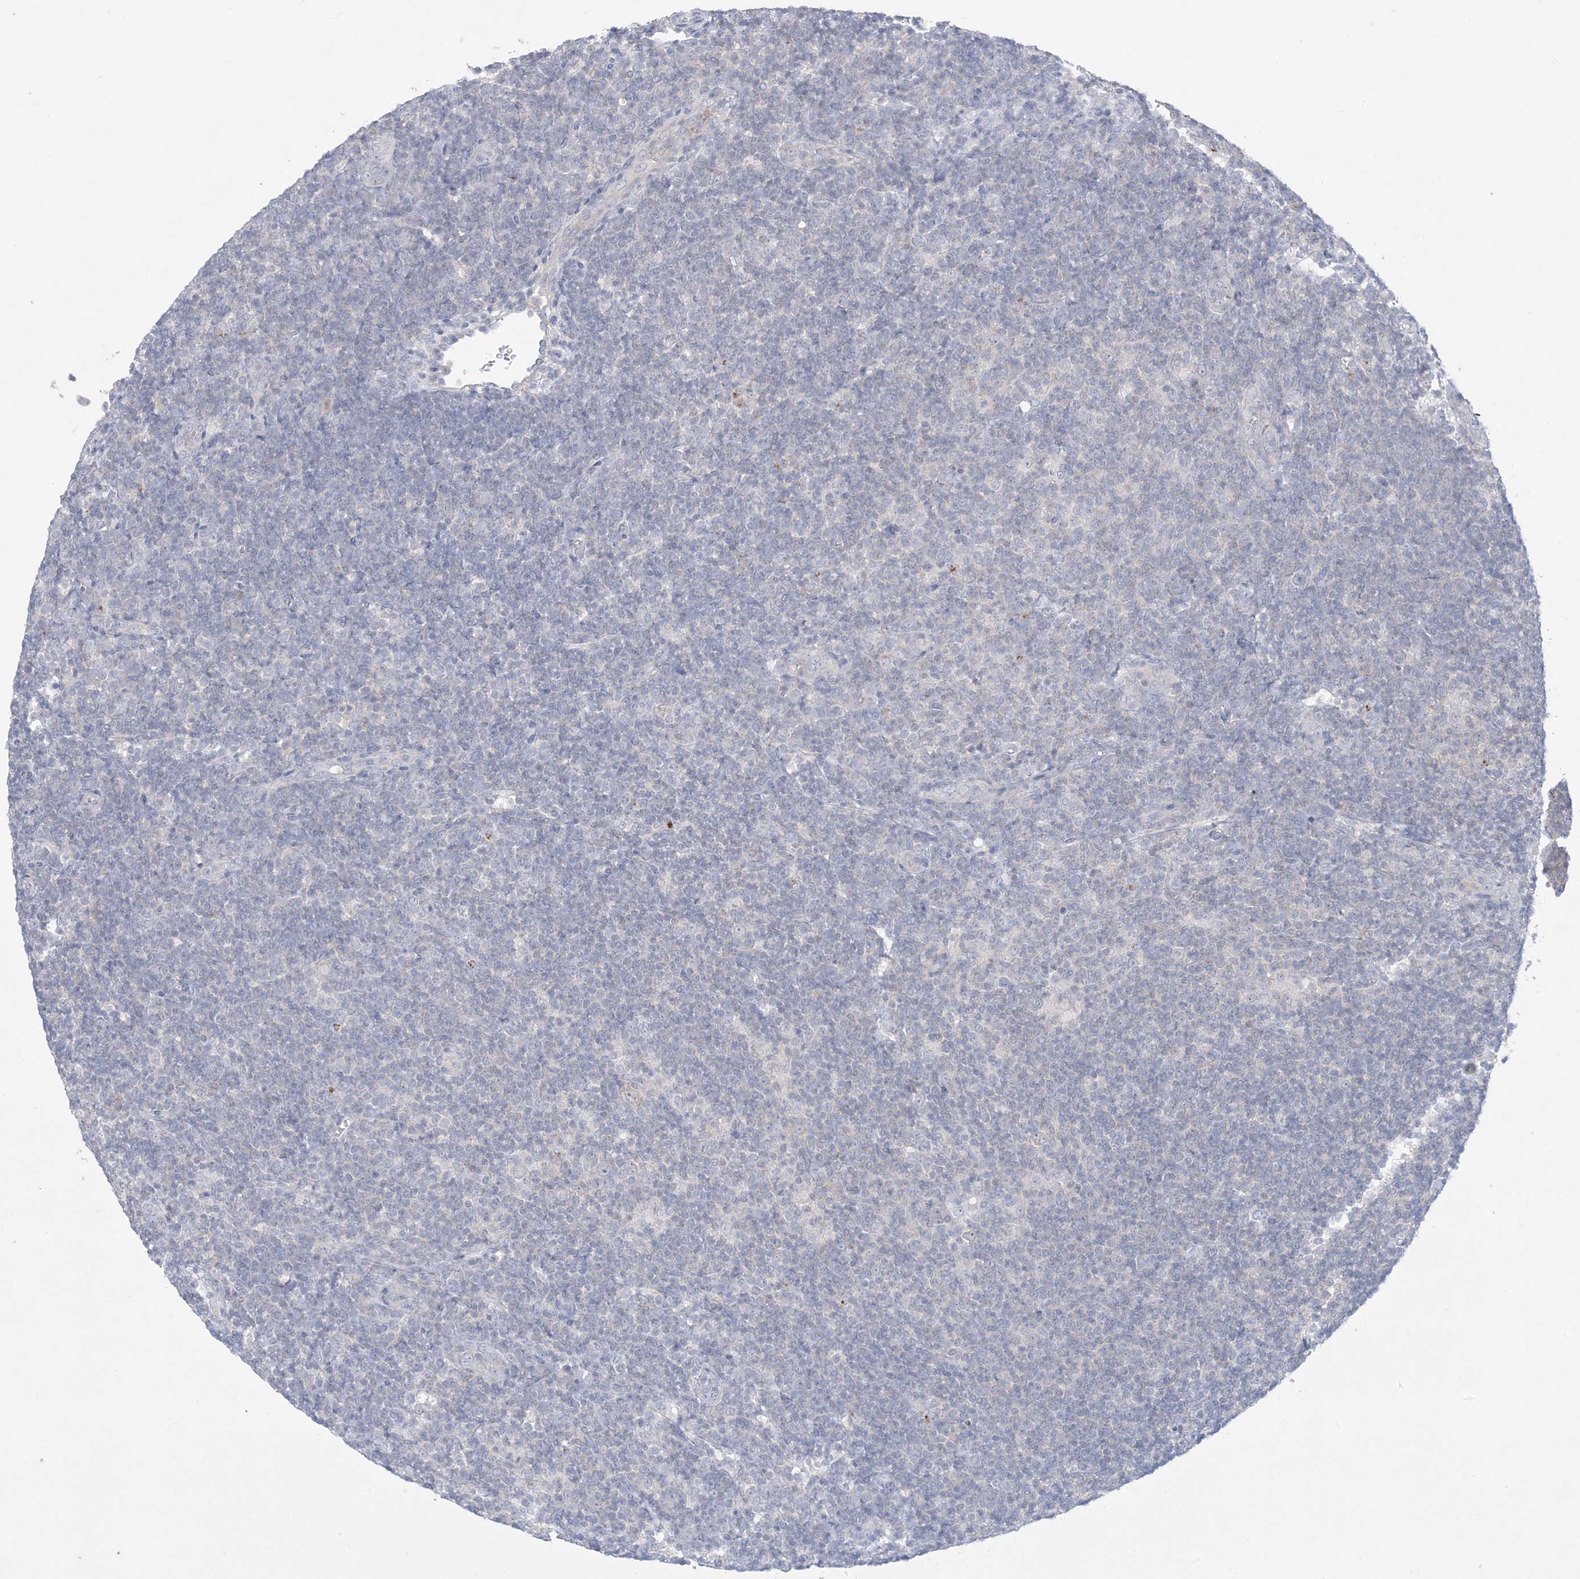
{"staining": {"intensity": "negative", "quantity": "none", "location": "none"}, "tissue": "lymphoma", "cell_type": "Tumor cells", "image_type": "cancer", "snomed": [{"axis": "morphology", "description": "Hodgkin's disease, NOS"}, {"axis": "topography", "description": "Lymph node"}], "caption": "Tumor cells are negative for brown protein staining in Hodgkin's disease.", "gene": "KIF3A", "patient": {"sex": "female", "age": 57}}